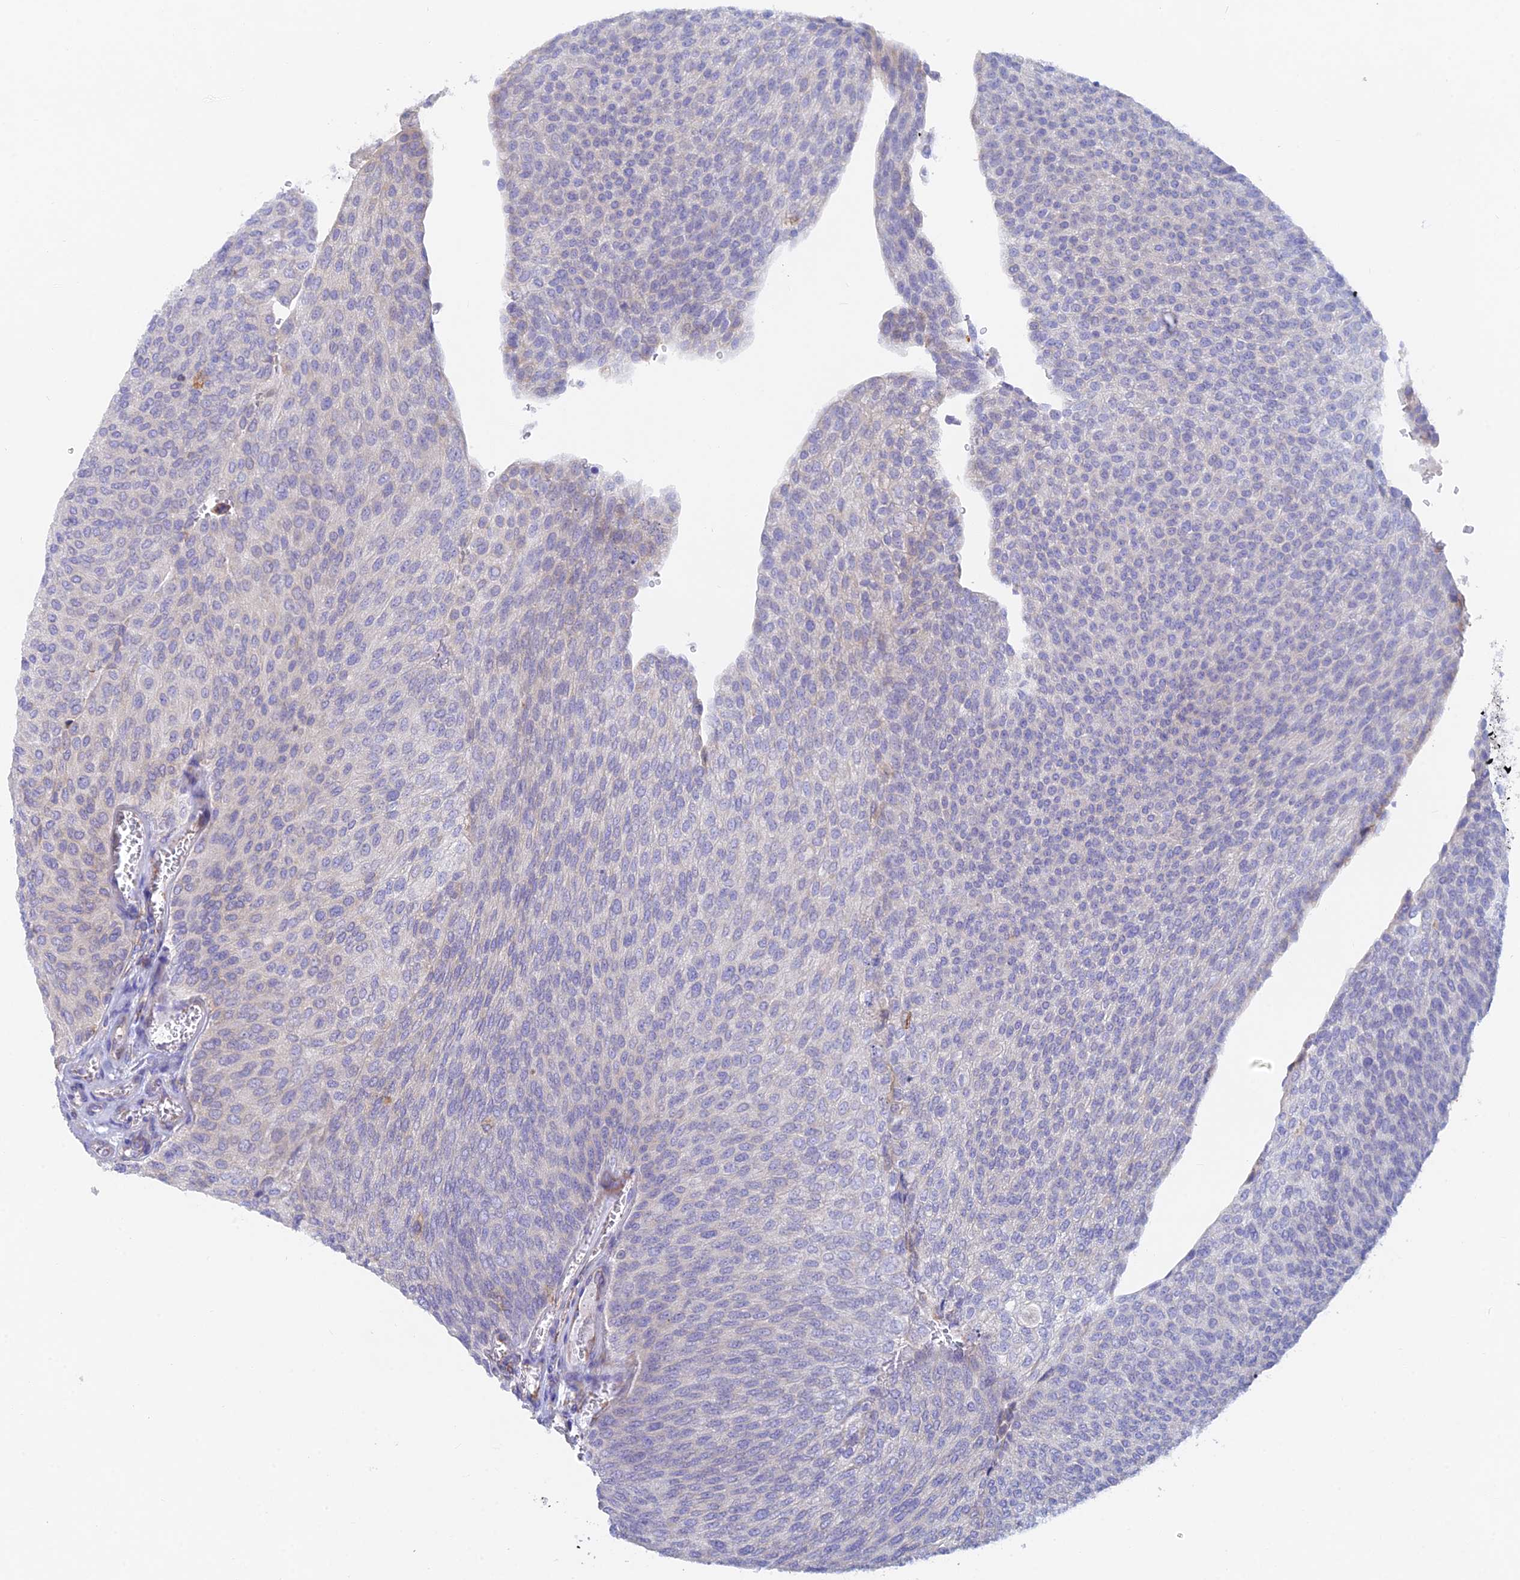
{"staining": {"intensity": "negative", "quantity": "none", "location": "none"}, "tissue": "urothelial cancer", "cell_type": "Tumor cells", "image_type": "cancer", "snomed": [{"axis": "morphology", "description": "Urothelial carcinoma, High grade"}, {"axis": "topography", "description": "Urinary bladder"}], "caption": "IHC of human high-grade urothelial carcinoma displays no staining in tumor cells.", "gene": "WDR35", "patient": {"sex": "female", "age": 79}}